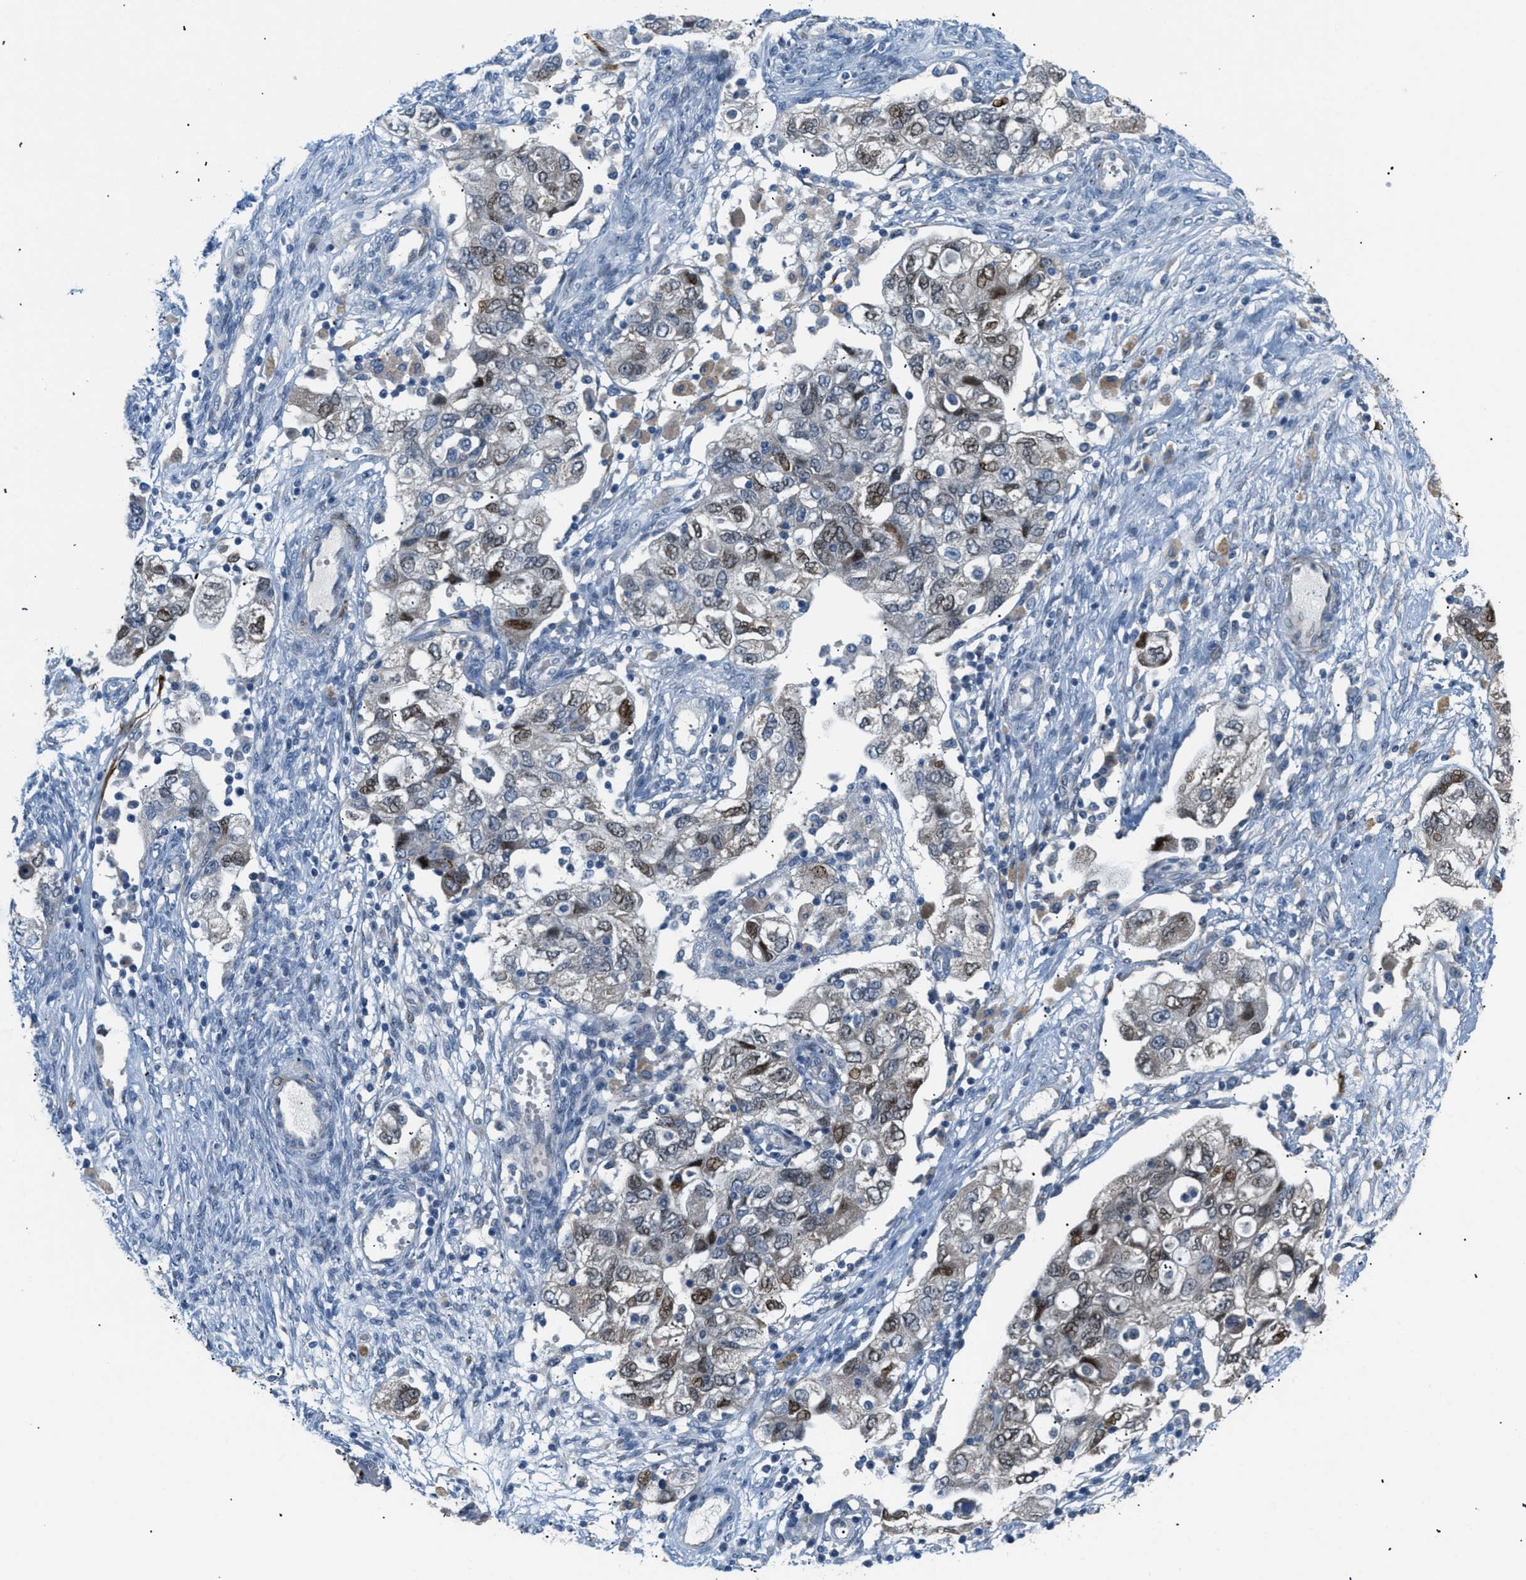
{"staining": {"intensity": "moderate", "quantity": "25%-75%", "location": "nuclear"}, "tissue": "ovarian cancer", "cell_type": "Tumor cells", "image_type": "cancer", "snomed": [{"axis": "morphology", "description": "Carcinoma, NOS"}, {"axis": "morphology", "description": "Cystadenocarcinoma, serous, NOS"}, {"axis": "topography", "description": "Ovary"}], "caption": "A photomicrograph of human serous cystadenocarcinoma (ovarian) stained for a protein demonstrates moderate nuclear brown staining in tumor cells. The staining is performed using DAB brown chromogen to label protein expression. The nuclei are counter-stained blue using hematoxylin.", "gene": "ICA1", "patient": {"sex": "female", "age": 69}}